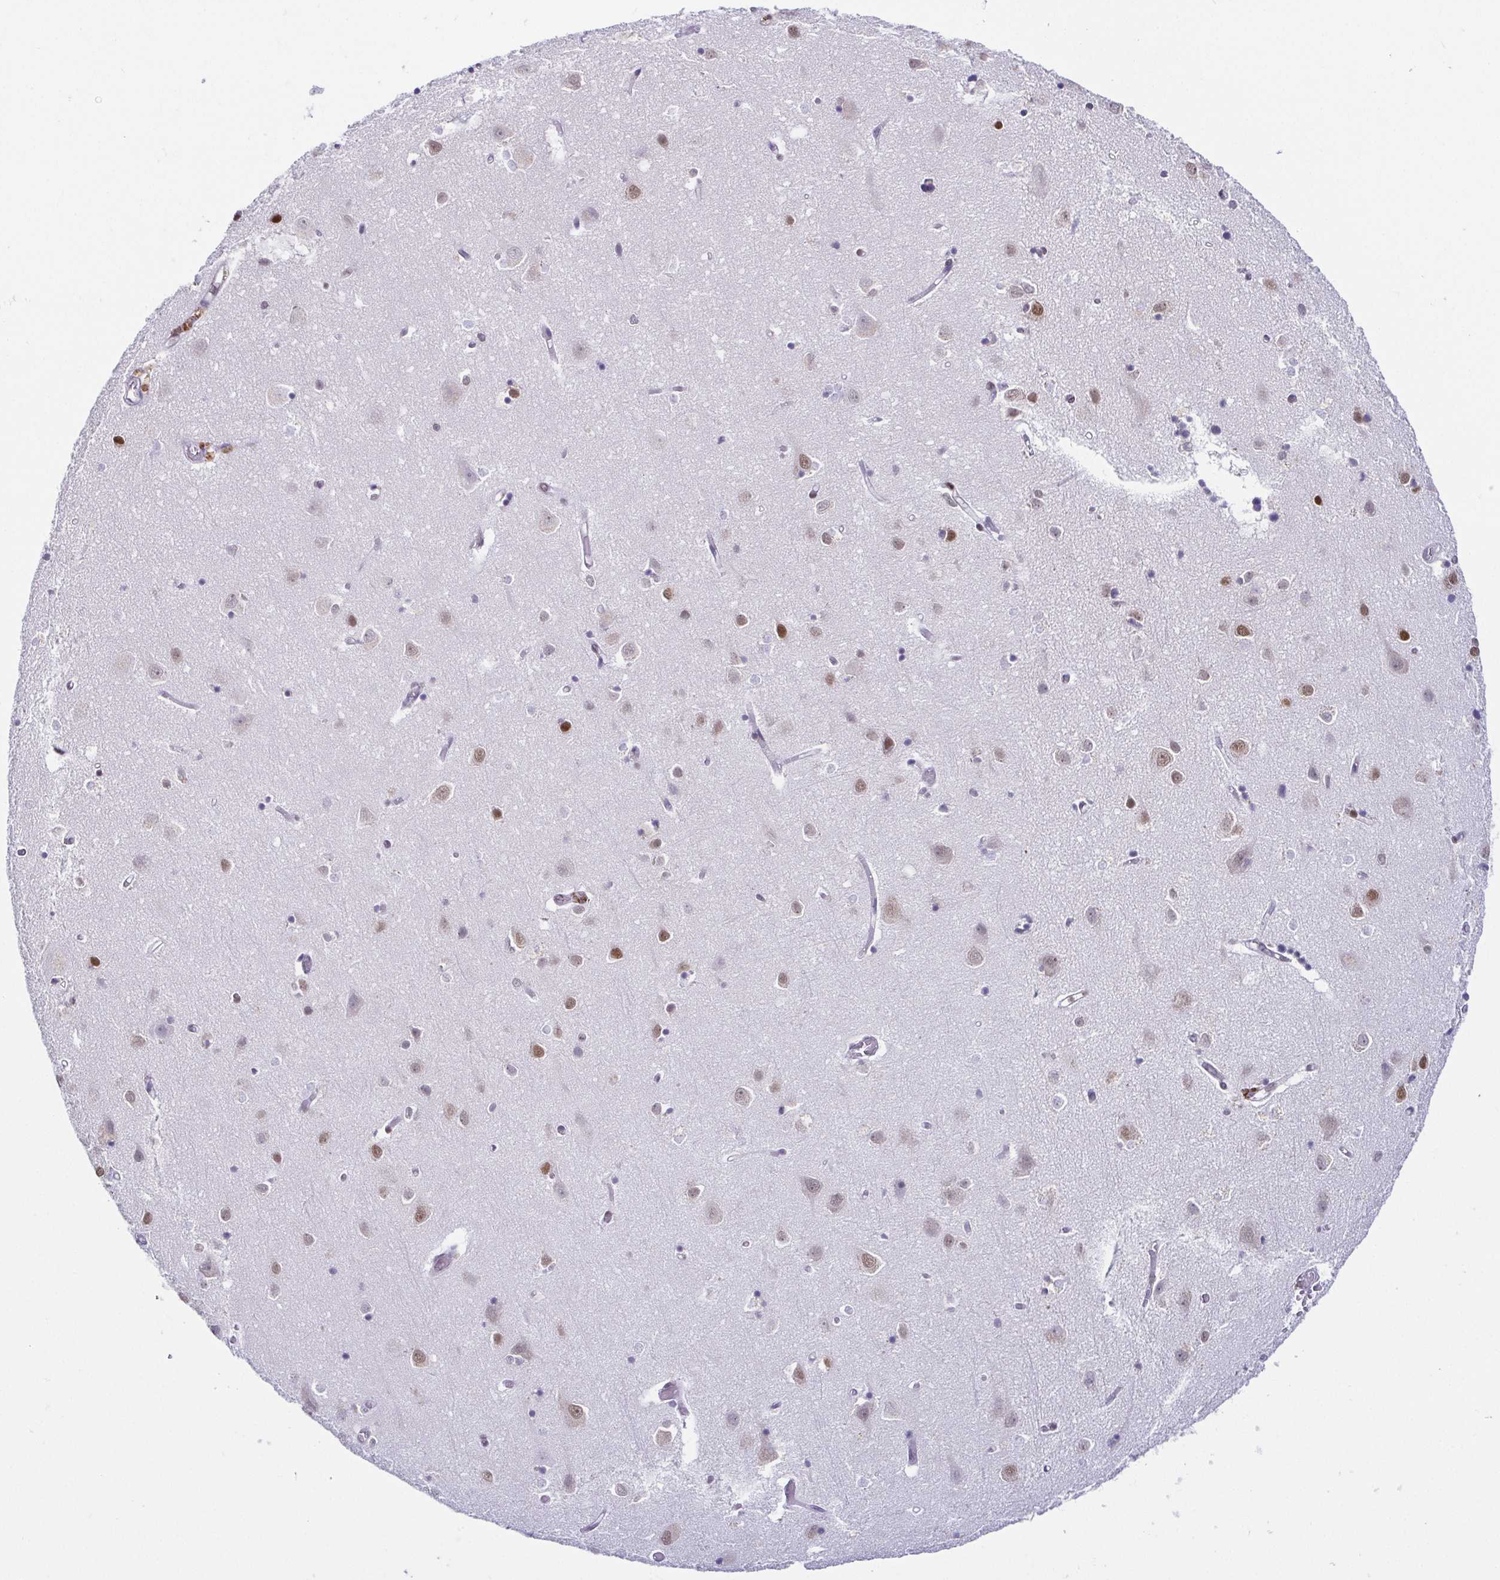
{"staining": {"intensity": "weak", "quantity": "25%-75%", "location": "nuclear"}, "tissue": "cerebral cortex", "cell_type": "Endothelial cells", "image_type": "normal", "snomed": [{"axis": "morphology", "description": "Normal tissue, NOS"}, {"axis": "topography", "description": "Cerebral cortex"}], "caption": "Immunohistochemical staining of benign cerebral cortex demonstrates weak nuclear protein positivity in about 25%-75% of endothelial cells.", "gene": "EWSR1", "patient": {"sex": "male", "age": 70}}